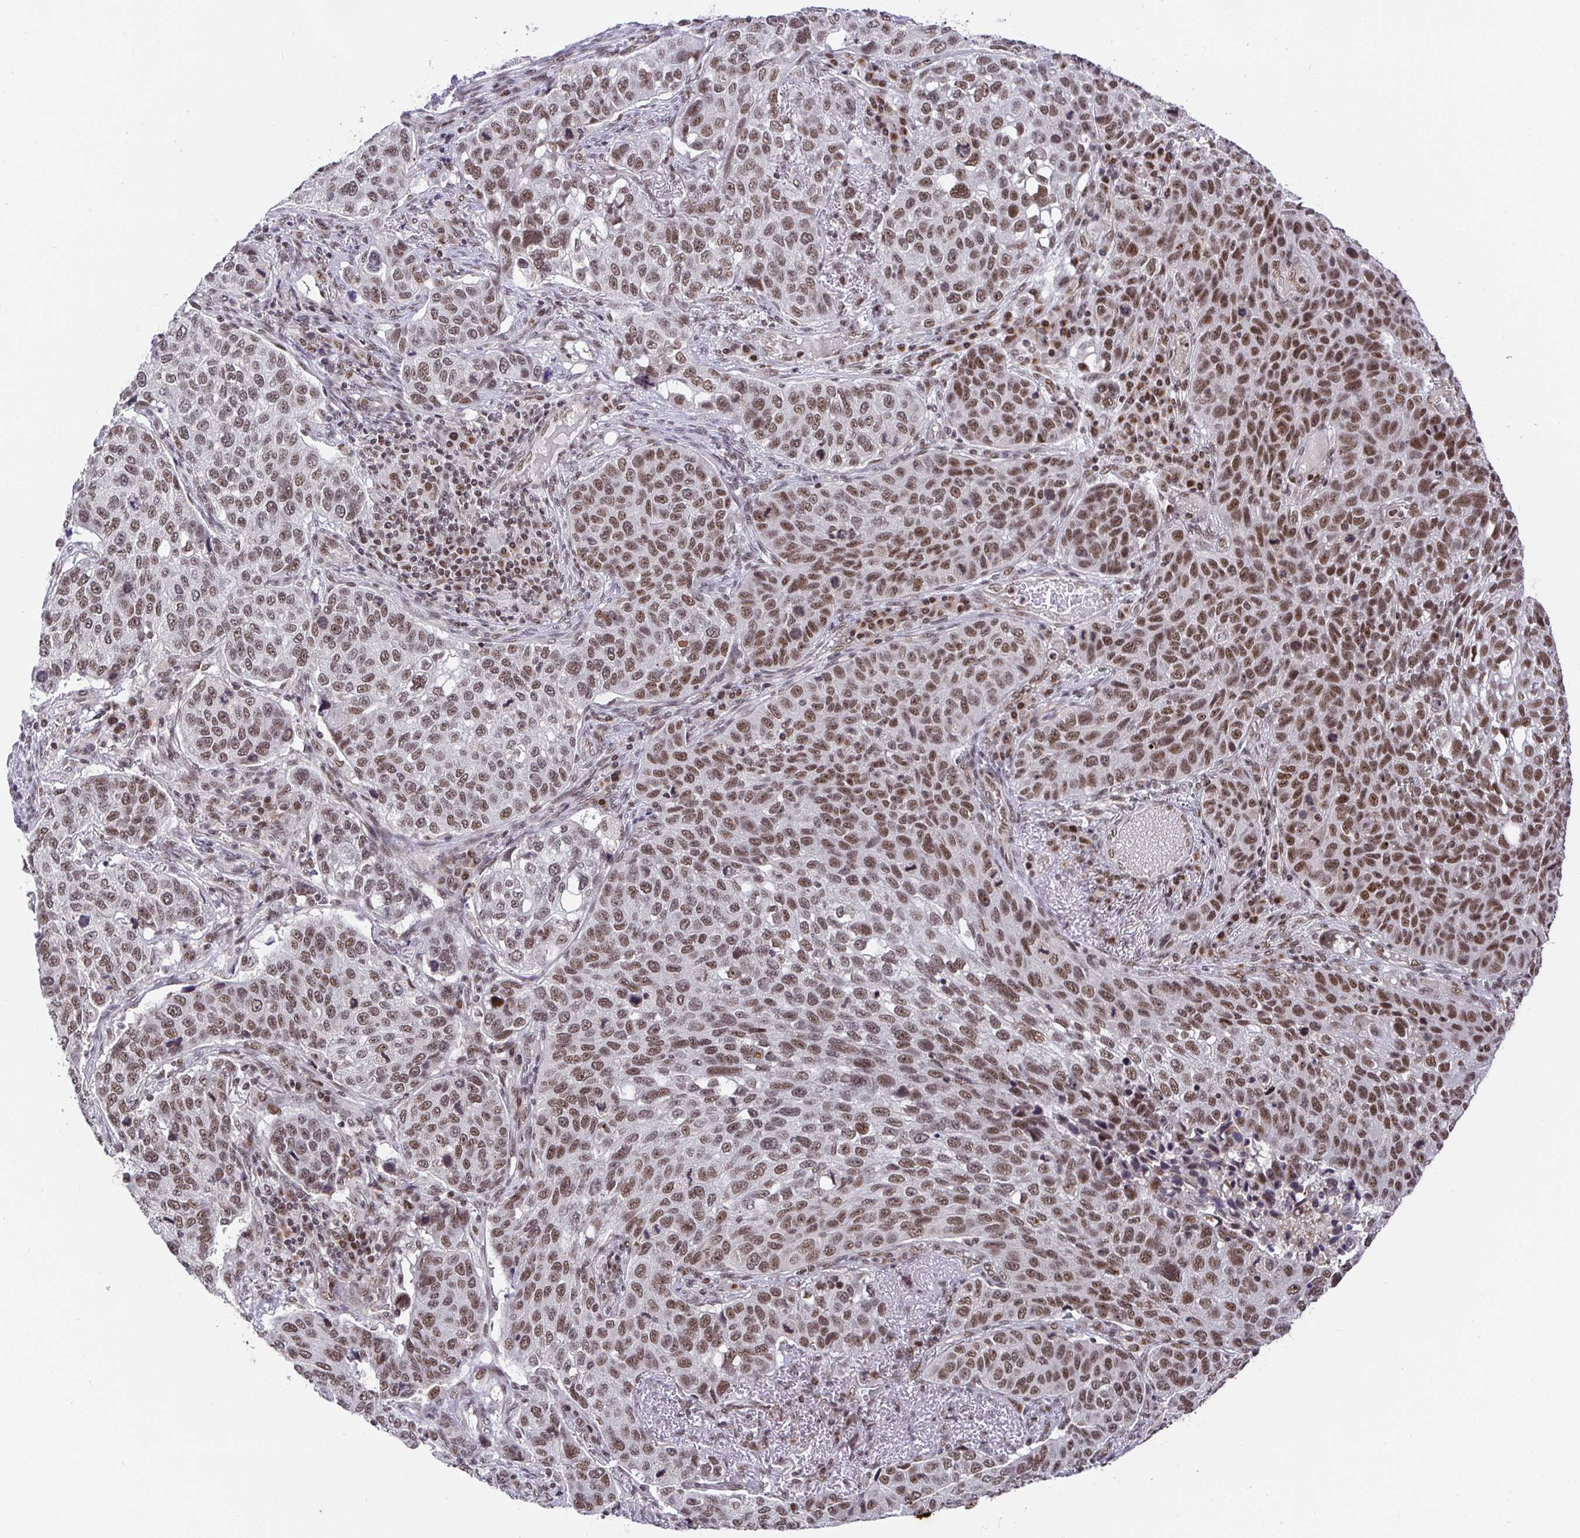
{"staining": {"intensity": "moderate", "quantity": ">75%", "location": "nuclear"}, "tissue": "lung cancer", "cell_type": "Tumor cells", "image_type": "cancer", "snomed": [{"axis": "morphology", "description": "Squamous cell carcinoma, NOS"}, {"axis": "topography", "description": "Lymph node"}, {"axis": "topography", "description": "Lung"}], "caption": "This is an image of immunohistochemistry staining of lung squamous cell carcinoma, which shows moderate expression in the nuclear of tumor cells.", "gene": "USF1", "patient": {"sex": "male", "age": 61}}